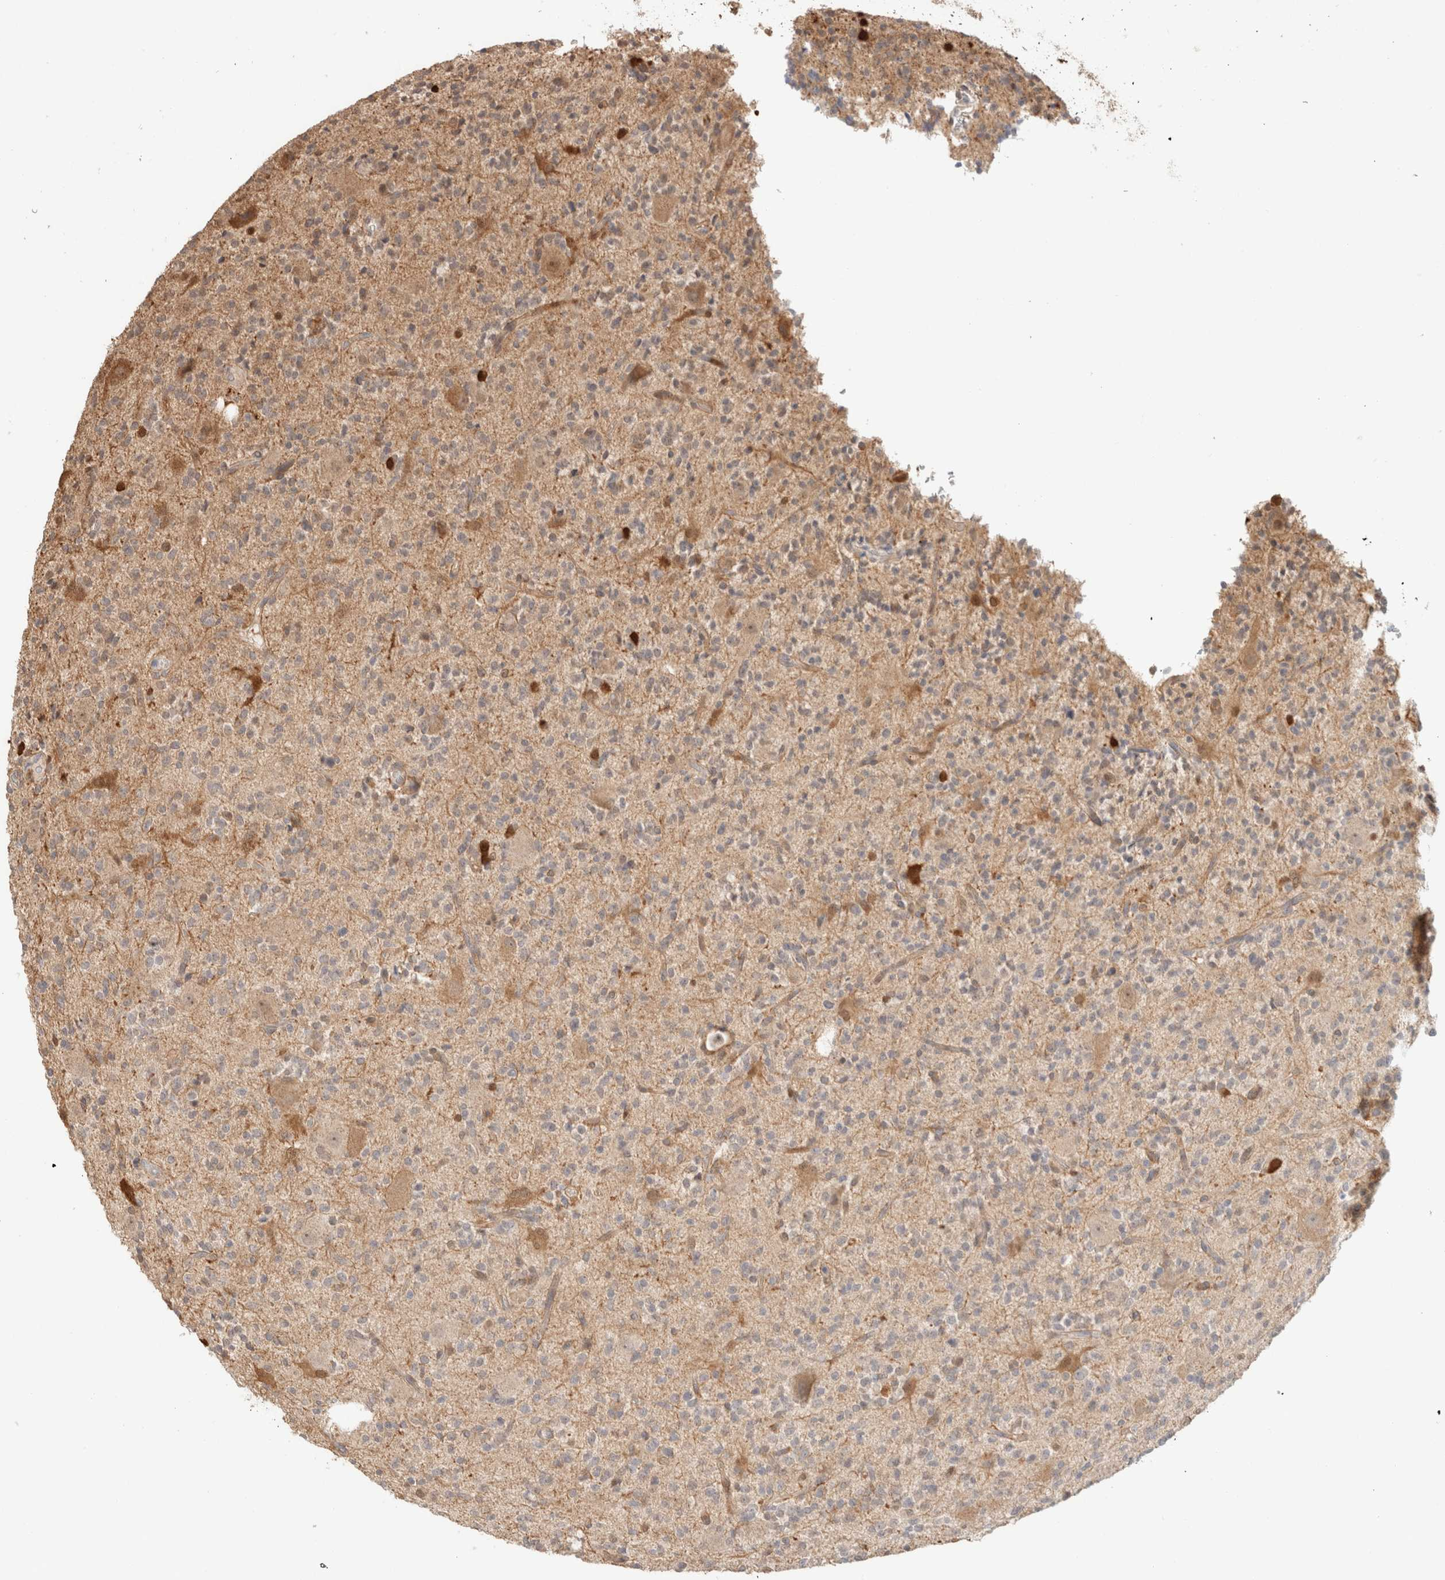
{"staining": {"intensity": "negative", "quantity": "none", "location": "none"}, "tissue": "glioma", "cell_type": "Tumor cells", "image_type": "cancer", "snomed": [{"axis": "morphology", "description": "Glioma, malignant, High grade"}, {"axis": "topography", "description": "Brain"}], "caption": "Glioma was stained to show a protein in brown. There is no significant expression in tumor cells.", "gene": "CA13", "patient": {"sex": "male", "age": 34}}